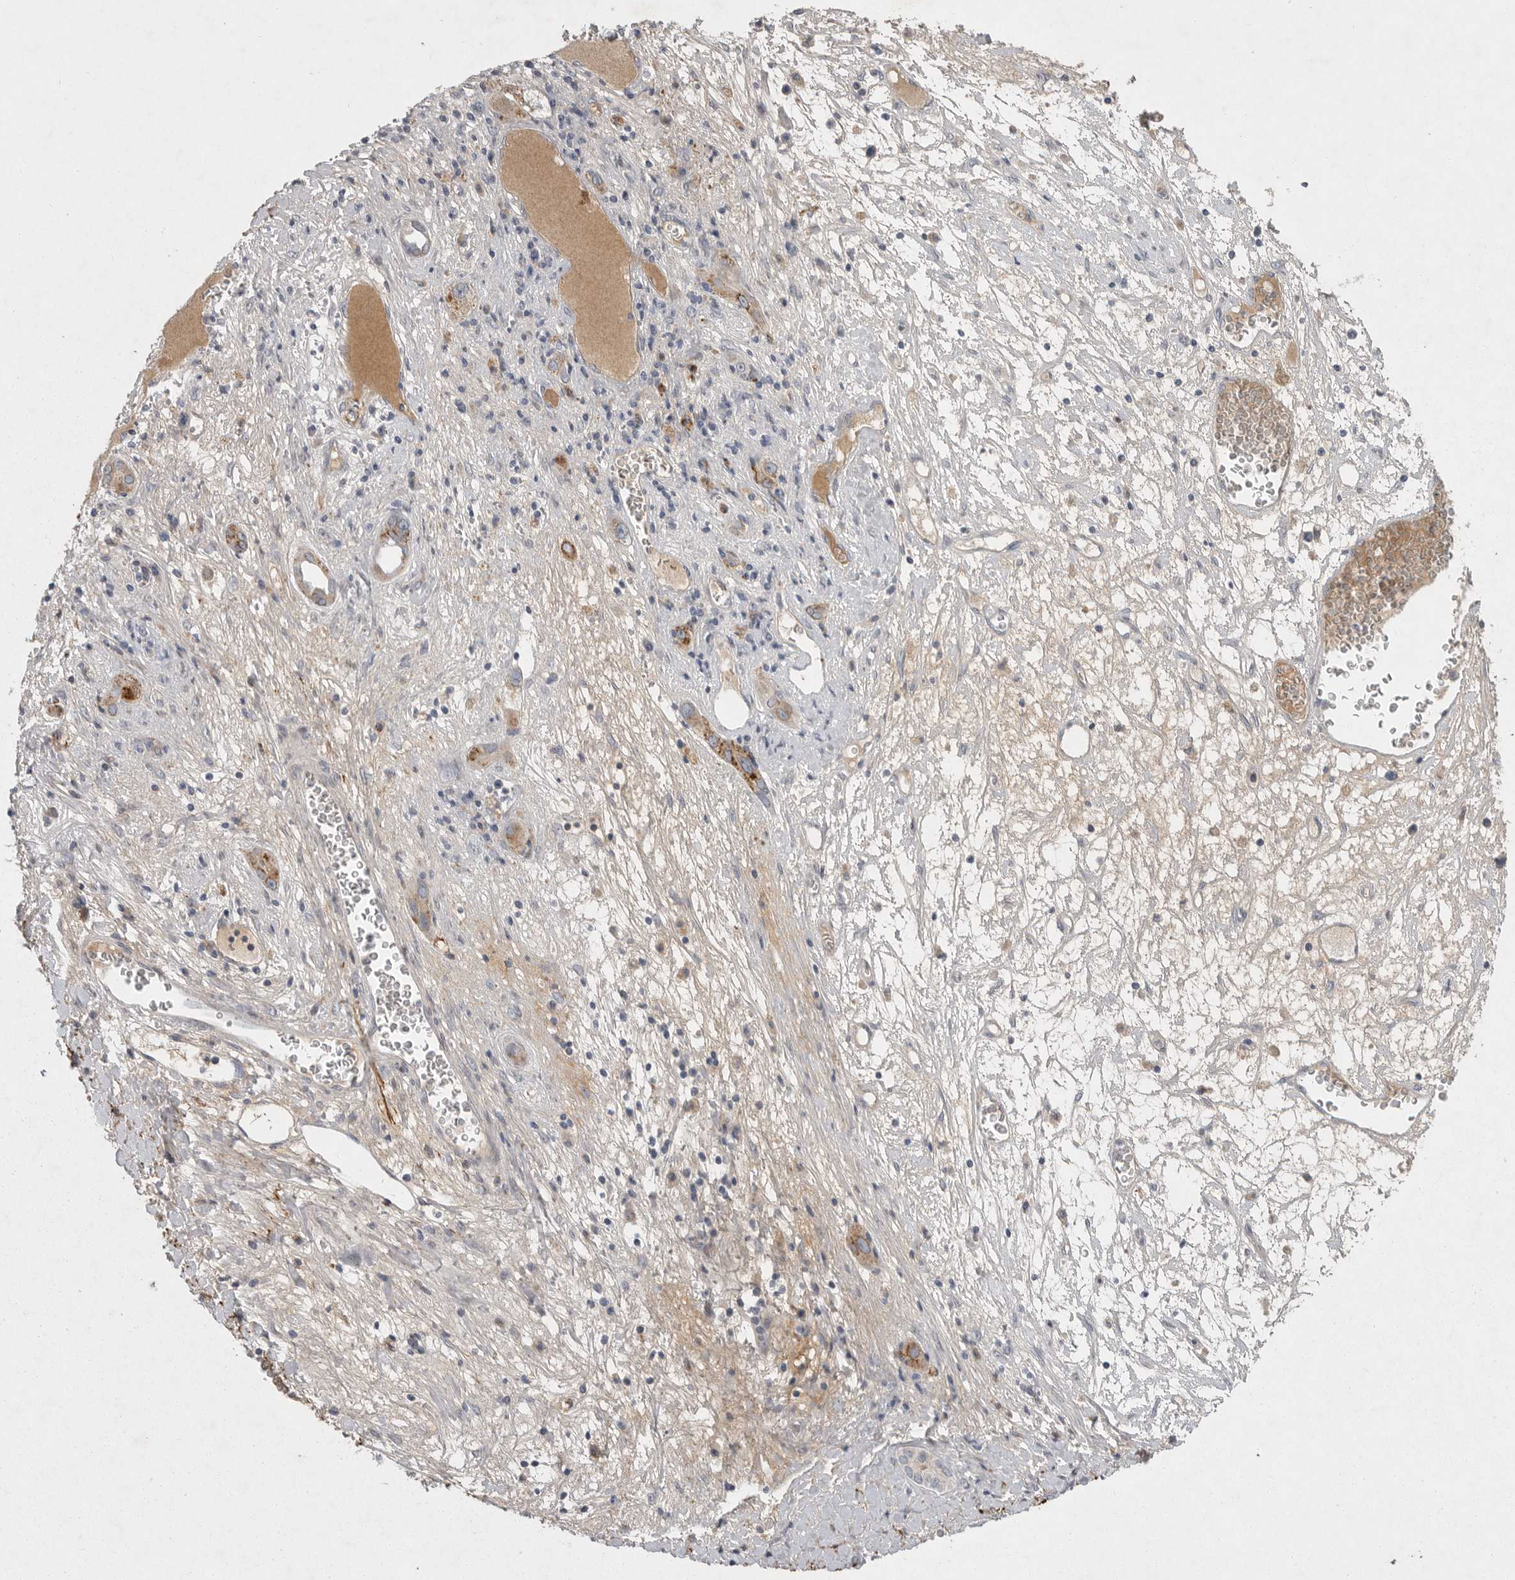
{"staining": {"intensity": "moderate", "quantity": ">75%", "location": "cytoplasmic/membranous"}, "tissue": "liver cancer", "cell_type": "Tumor cells", "image_type": "cancer", "snomed": [{"axis": "morphology", "description": "Carcinoma, Hepatocellular, NOS"}, {"axis": "topography", "description": "Liver"}], "caption": "Immunohistochemical staining of human liver hepatocellular carcinoma reveals moderate cytoplasmic/membranous protein staining in approximately >75% of tumor cells.", "gene": "CRP", "patient": {"sex": "female", "age": 73}}